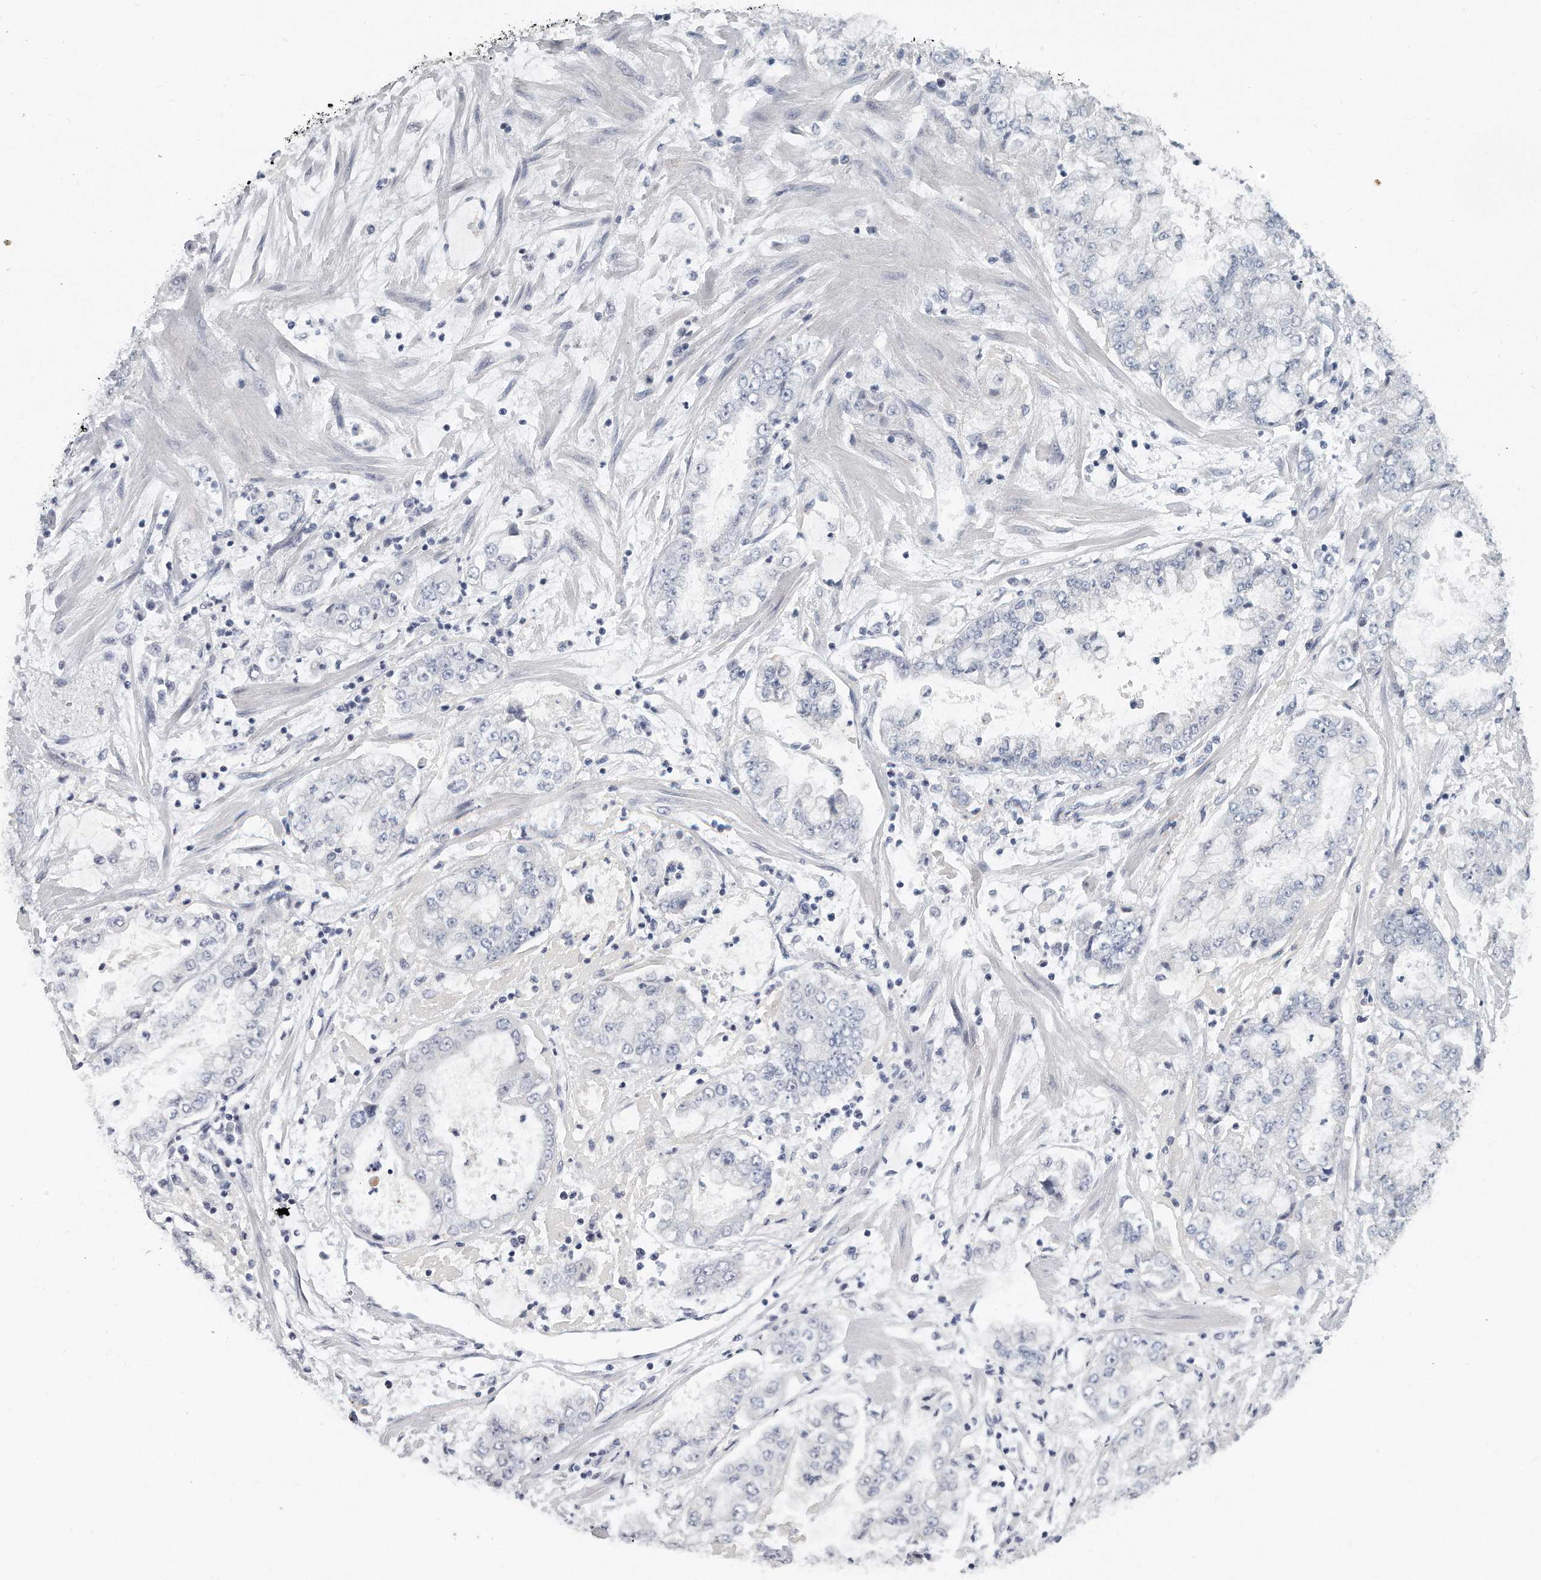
{"staining": {"intensity": "negative", "quantity": "none", "location": "none"}, "tissue": "stomach cancer", "cell_type": "Tumor cells", "image_type": "cancer", "snomed": [{"axis": "morphology", "description": "Adenocarcinoma, NOS"}, {"axis": "topography", "description": "Stomach"}], "caption": "Stomach adenocarcinoma was stained to show a protein in brown. There is no significant staining in tumor cells. (DAB (3,3'-diaminobenzidine) IHC, high magnification).", "gene": "KLHL7", "patient": {"sex": "male", "age": 76}}